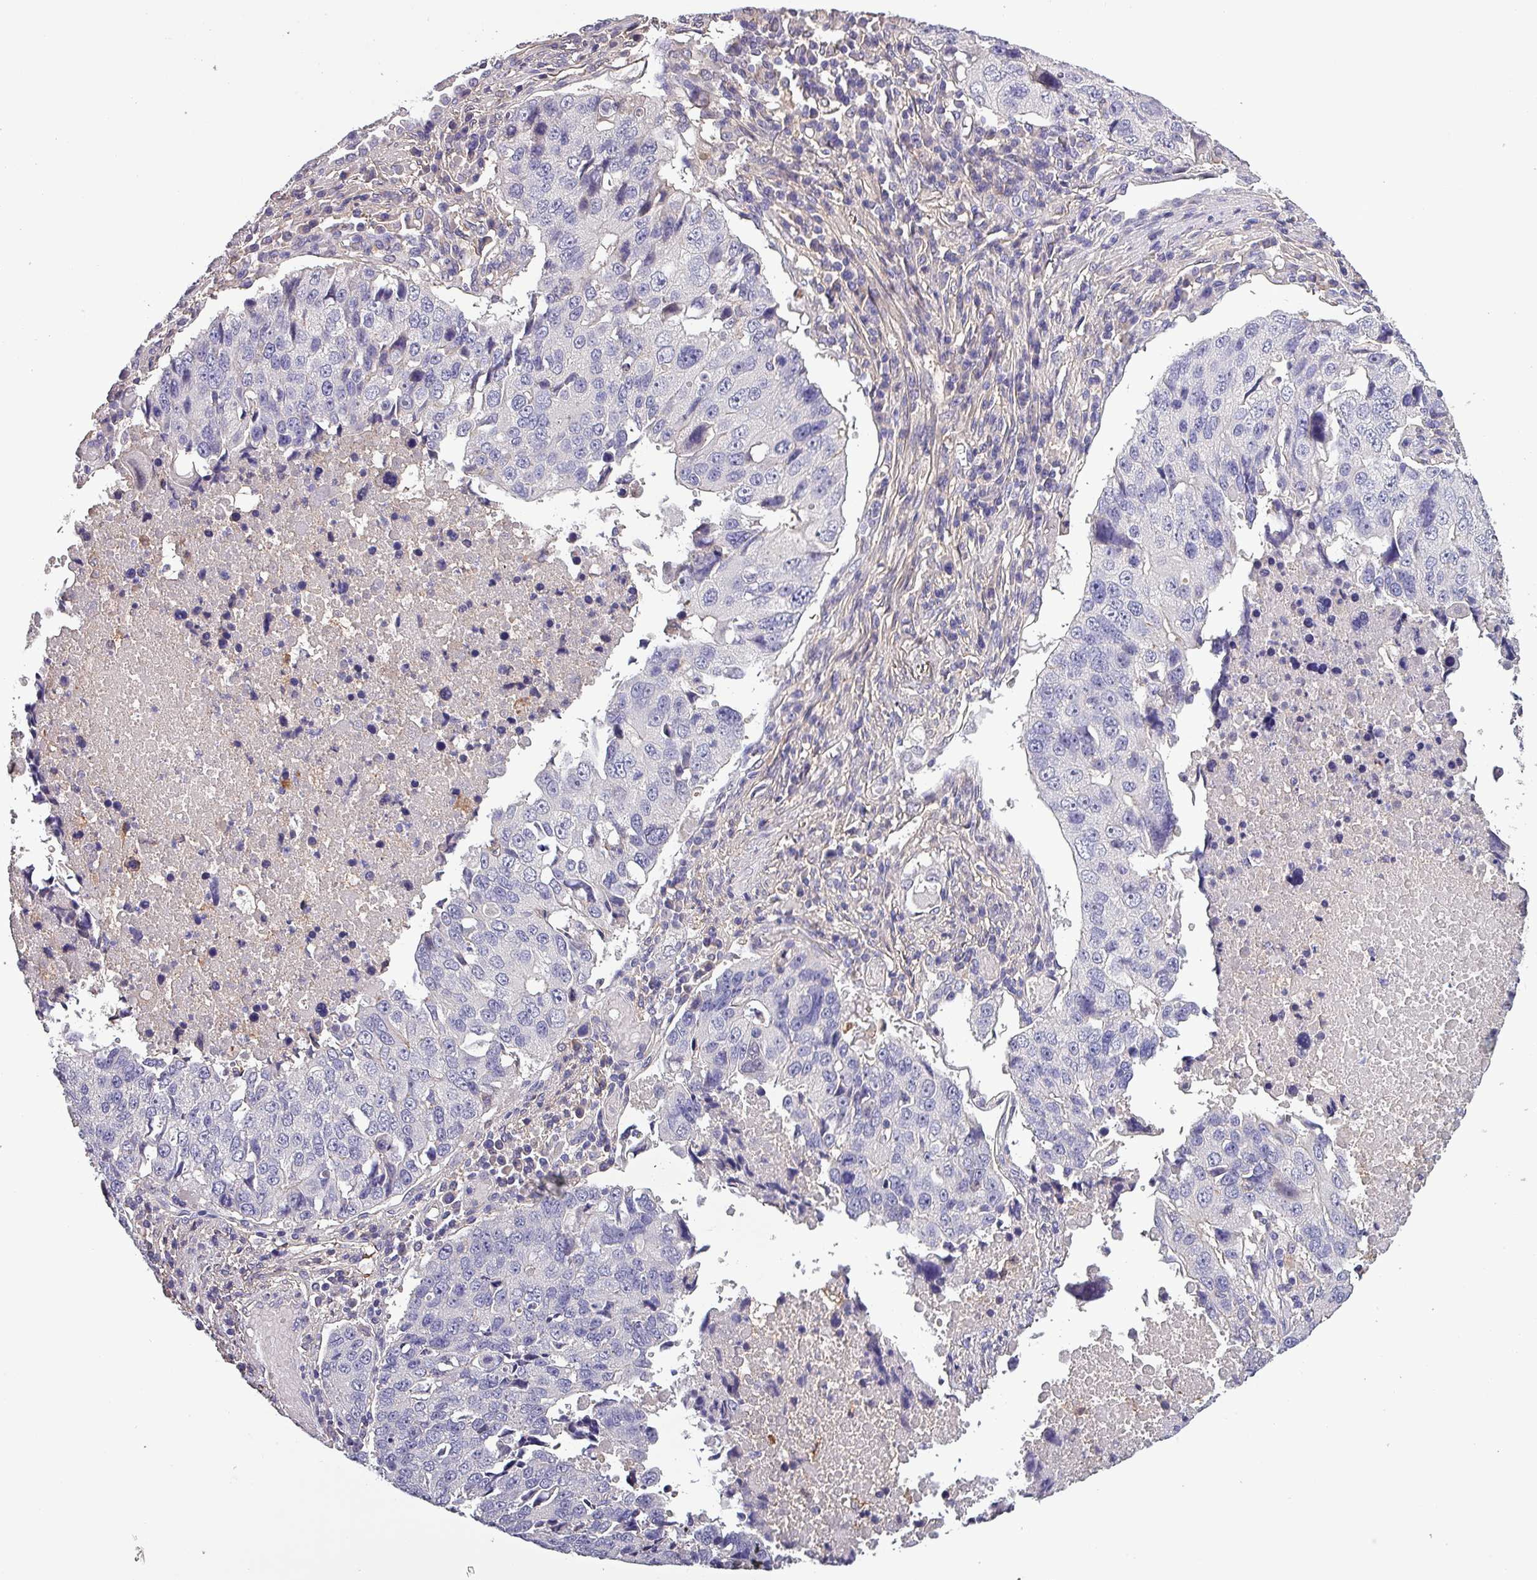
{"staining": {"intensity": "negative", "quantity": "none", "location": "none"}, "tissue": "lung cancer", "cell_type": "Tumor cells", "image_type": "cancer", "snomed": [{"axis": "morphology", "description": "Squamous cell carcinoma, NOS"}, {"axis": "topography", "description": "Lung"}], "caption": "A histopathology image of human lung cancer is negative for staining in tumor cells. (DAB (3,3'-diaminobenzidine) IHC with hematoxylin counter stain).", "gene": "HTRA4", "patient": {"sex": "female", "age": 66}}